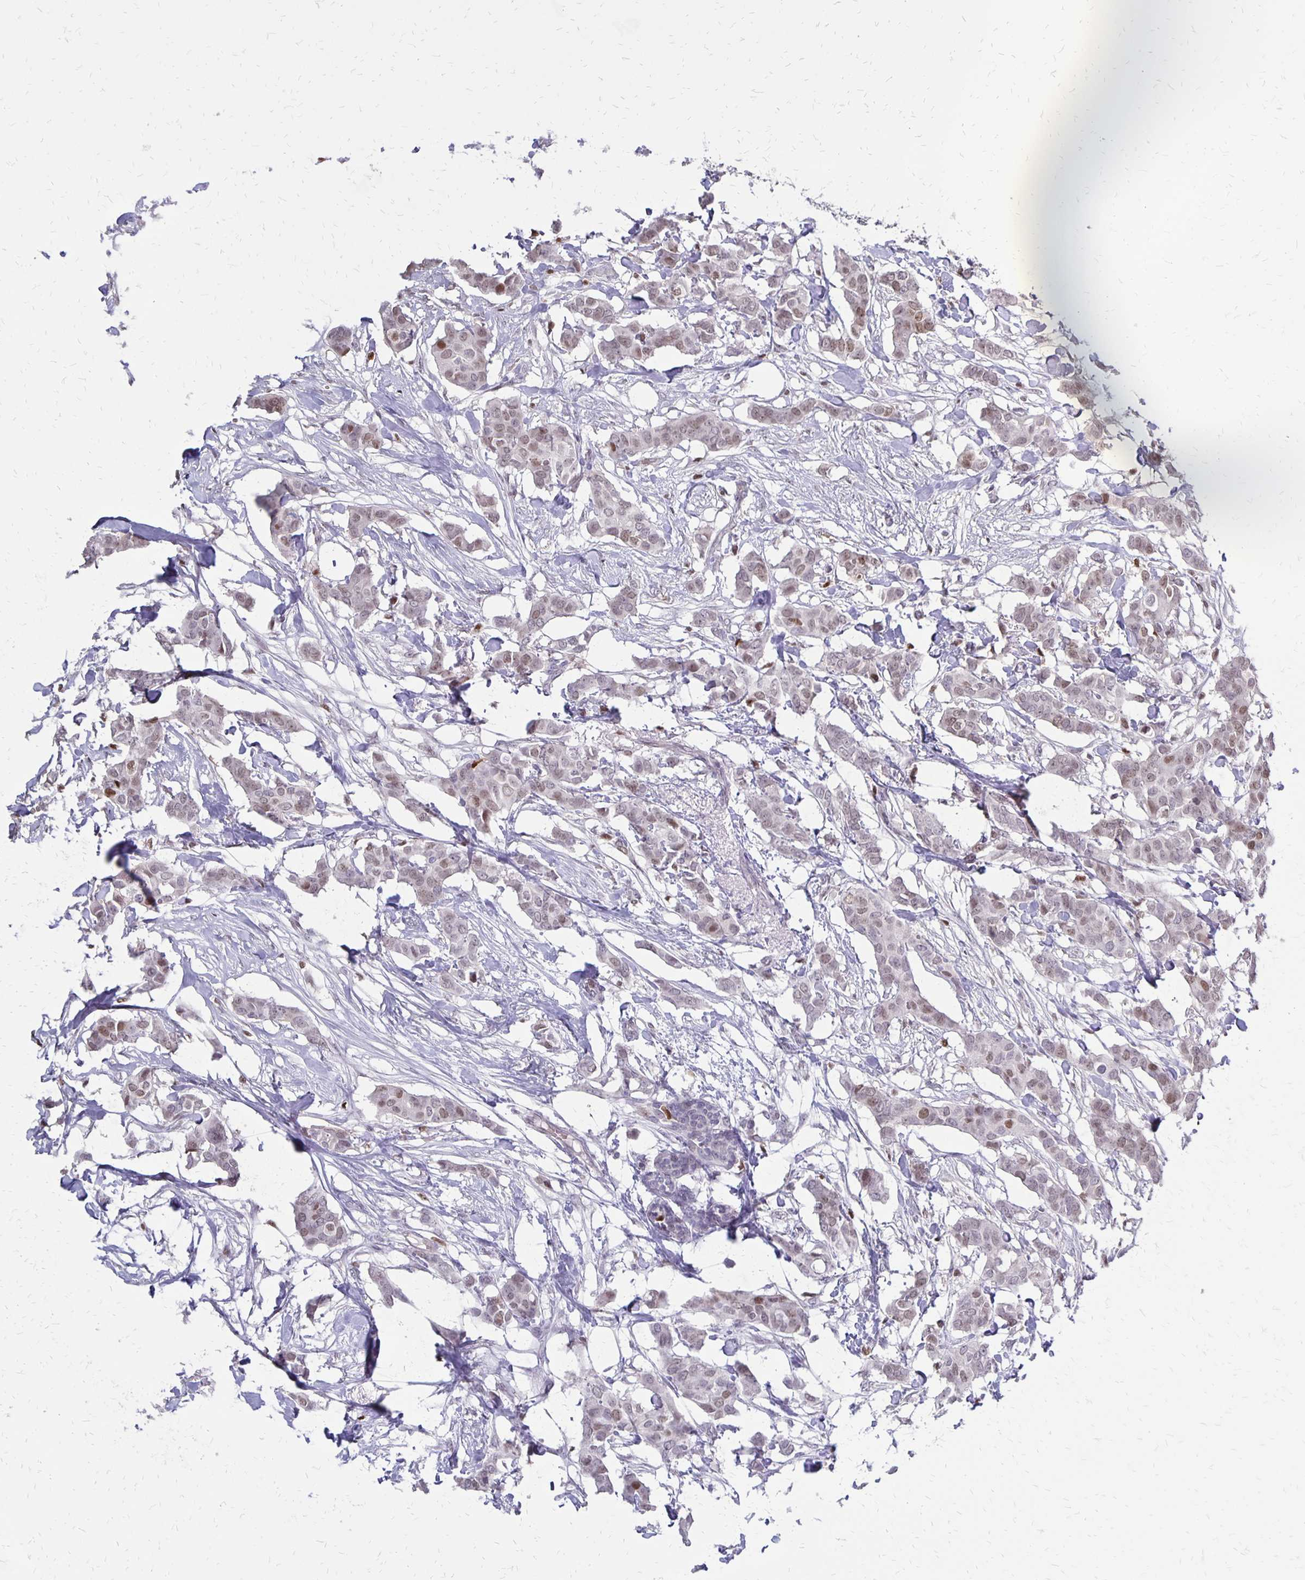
{"staining": {"intensity": "weak", "quantity": "25%-75%", "location": "nuclear"}, "tissue": "breast cancer", "cell_type": "Tumor cells", "image_type": "cancer", "snomed": [{"axis": "morphology", "description": "Duct carcinoma"}, {"axis": "topography", "description": "Breast"}], "caption": "Approximately 25%-75% of tumor cells in human breast cancer reveal weak nuclear protein expression as visualized by brown immunohistochemical staining.", "gene": "DCK", "patient": {"sex": "female", "age": 62}}